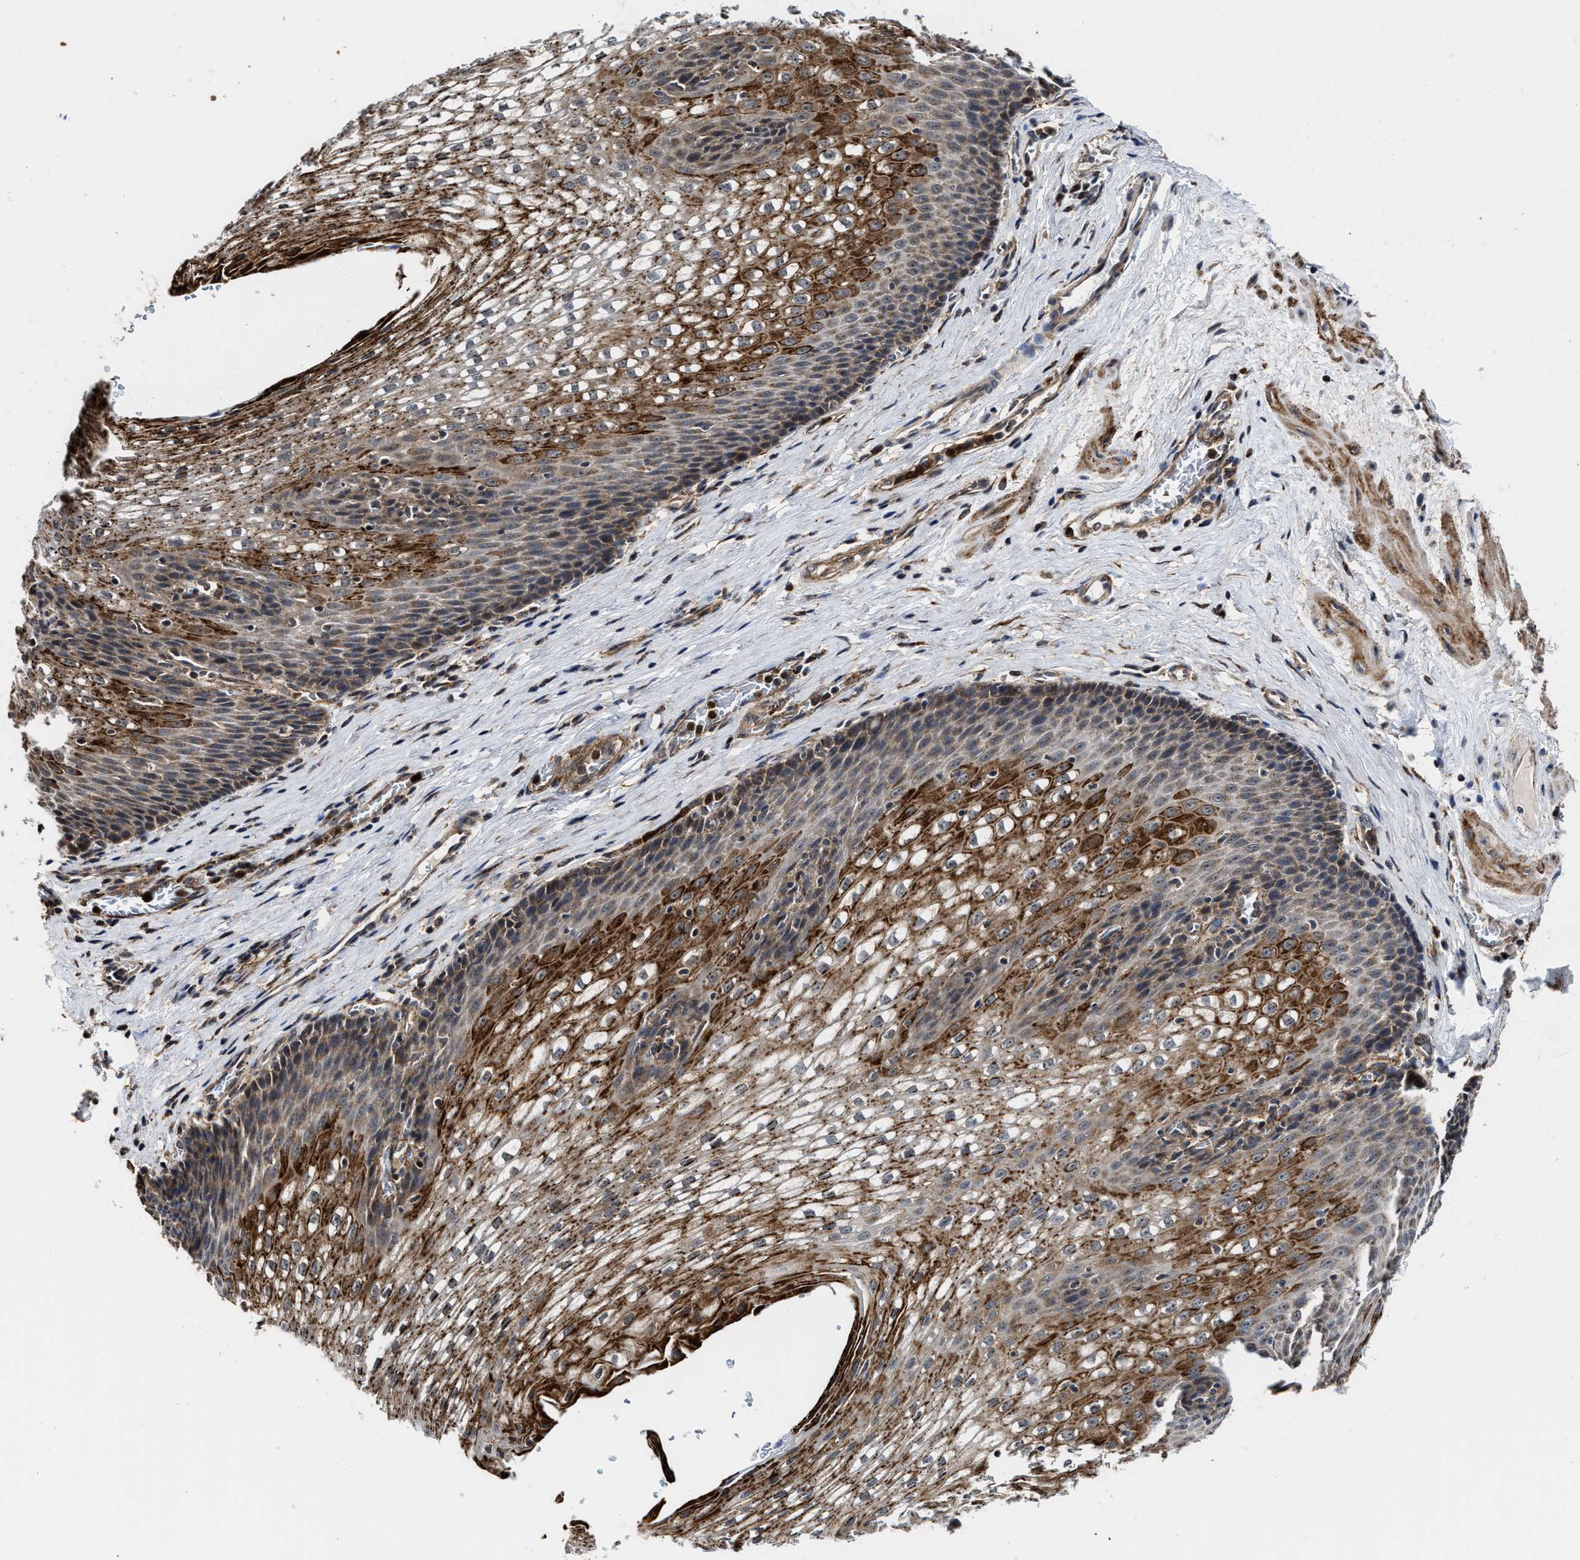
{"staining": {"intensity": "strong", "quantity": "25%-75%", "location": "cytoplasmic/membranous"}, "tissue": "esophagus", "cell_type": "Squamous epithelial cells", "image_type": "normal", "snomed": [{"axis": "morphology", "description": "Normal tissue, NOS"}, {"axis": "topography", "description": "Esophagus"}], "caption": "High-power microscopy captured an IHC histopathology image of unremarkable esophagus, revealing strong cytoplasmic/membranous expression in approximately 25%-75% of squamous epithelial cells.", "gene": "SEPTIN2", "patient": {"sex": "male", "age": 48}}